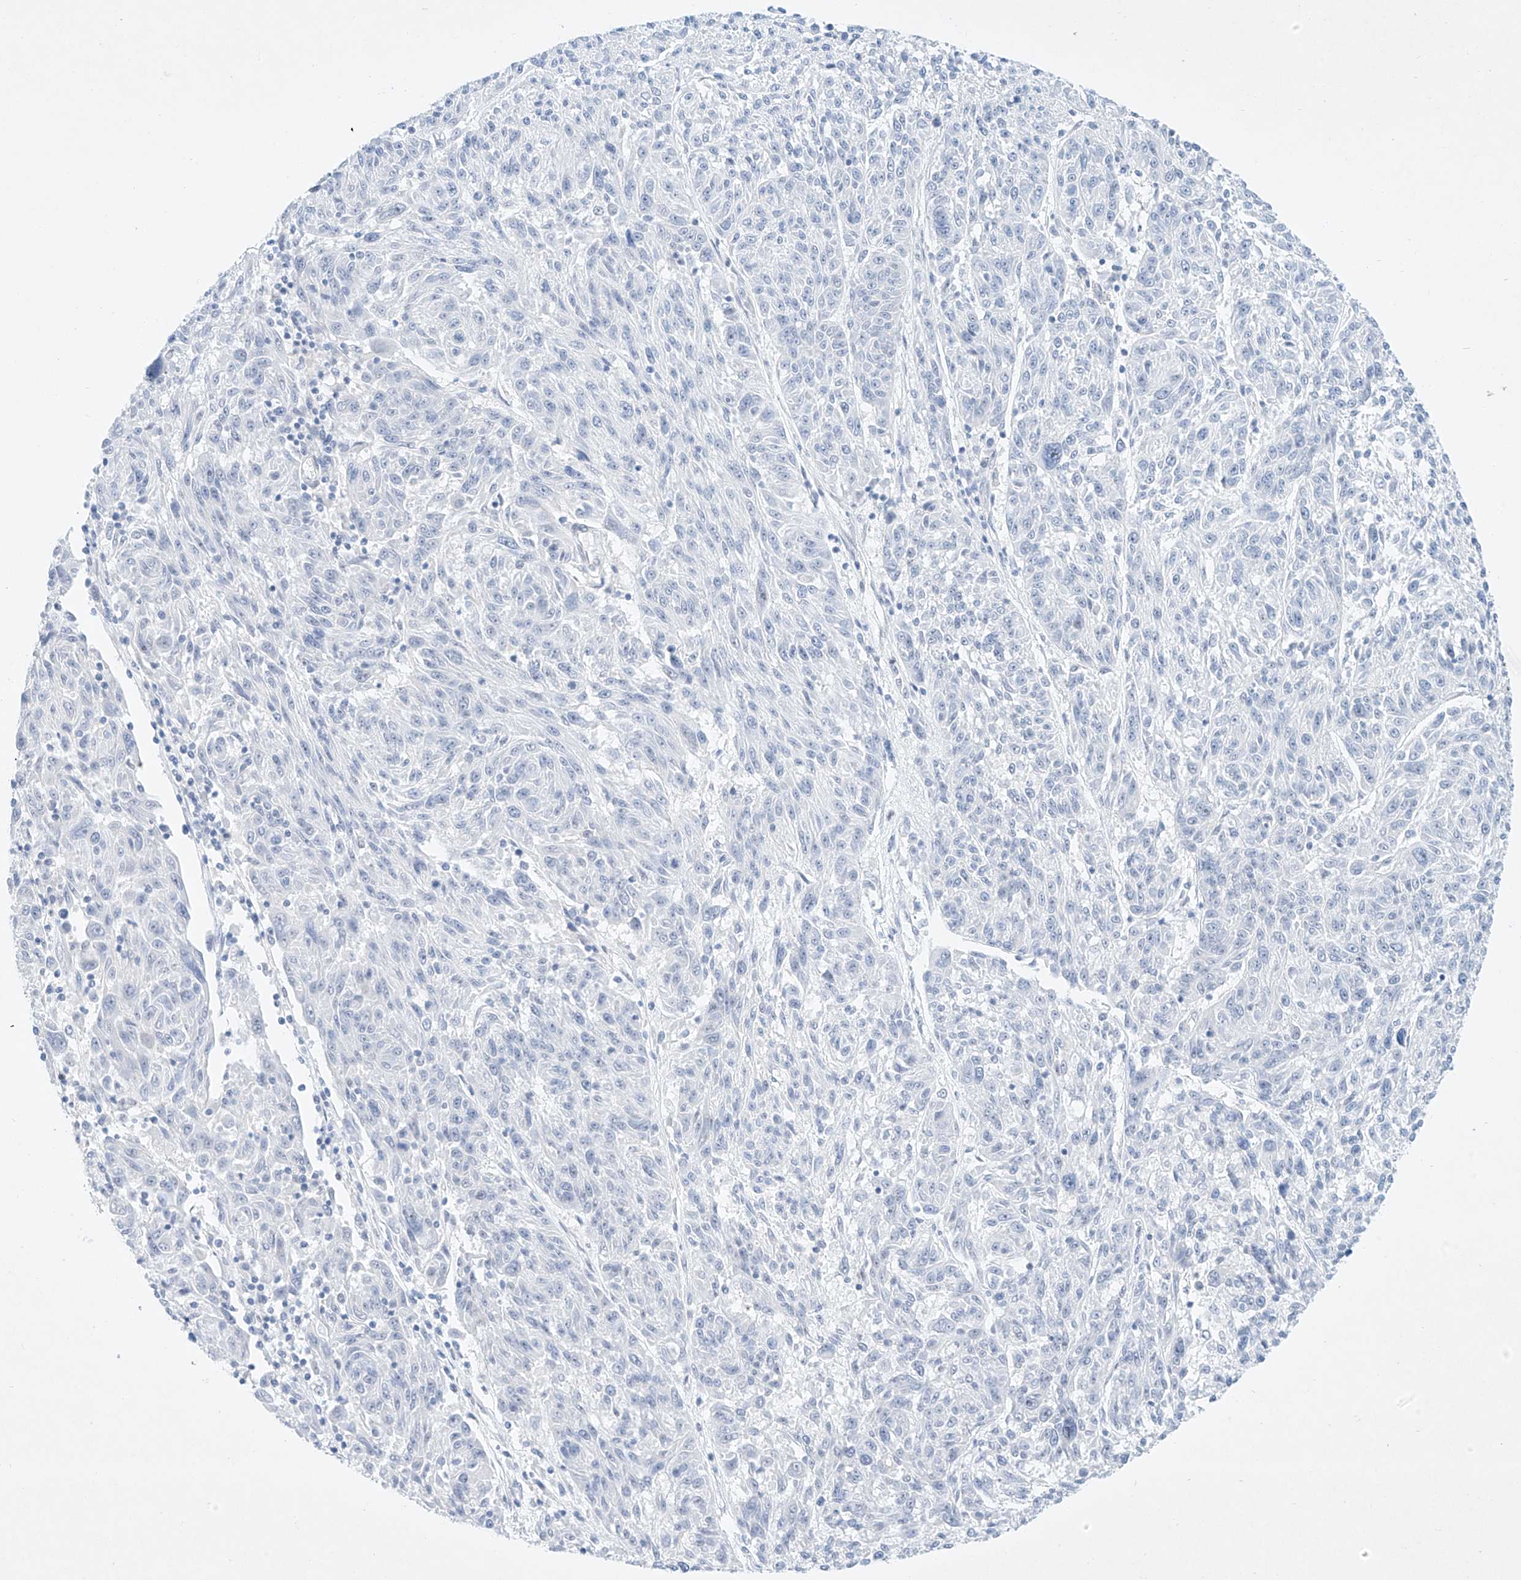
{"staining": {"intensity": "negative", "quantity": "none", "location": "none"}, "tissue": "melanoma", "cell_type": "Tumor cells", "image_type": "cancer", "snomed": [{"axis": "morphology", "description": "Malignant melanoma, NOS"}, {"axis": "topography", "description": "Skin"}], "caption": "Protein analysis of melanoma exhibits no significant positivity in tumor cells.", "gene": "REEP2", "patient": {"sex": "male", "age": 53}}